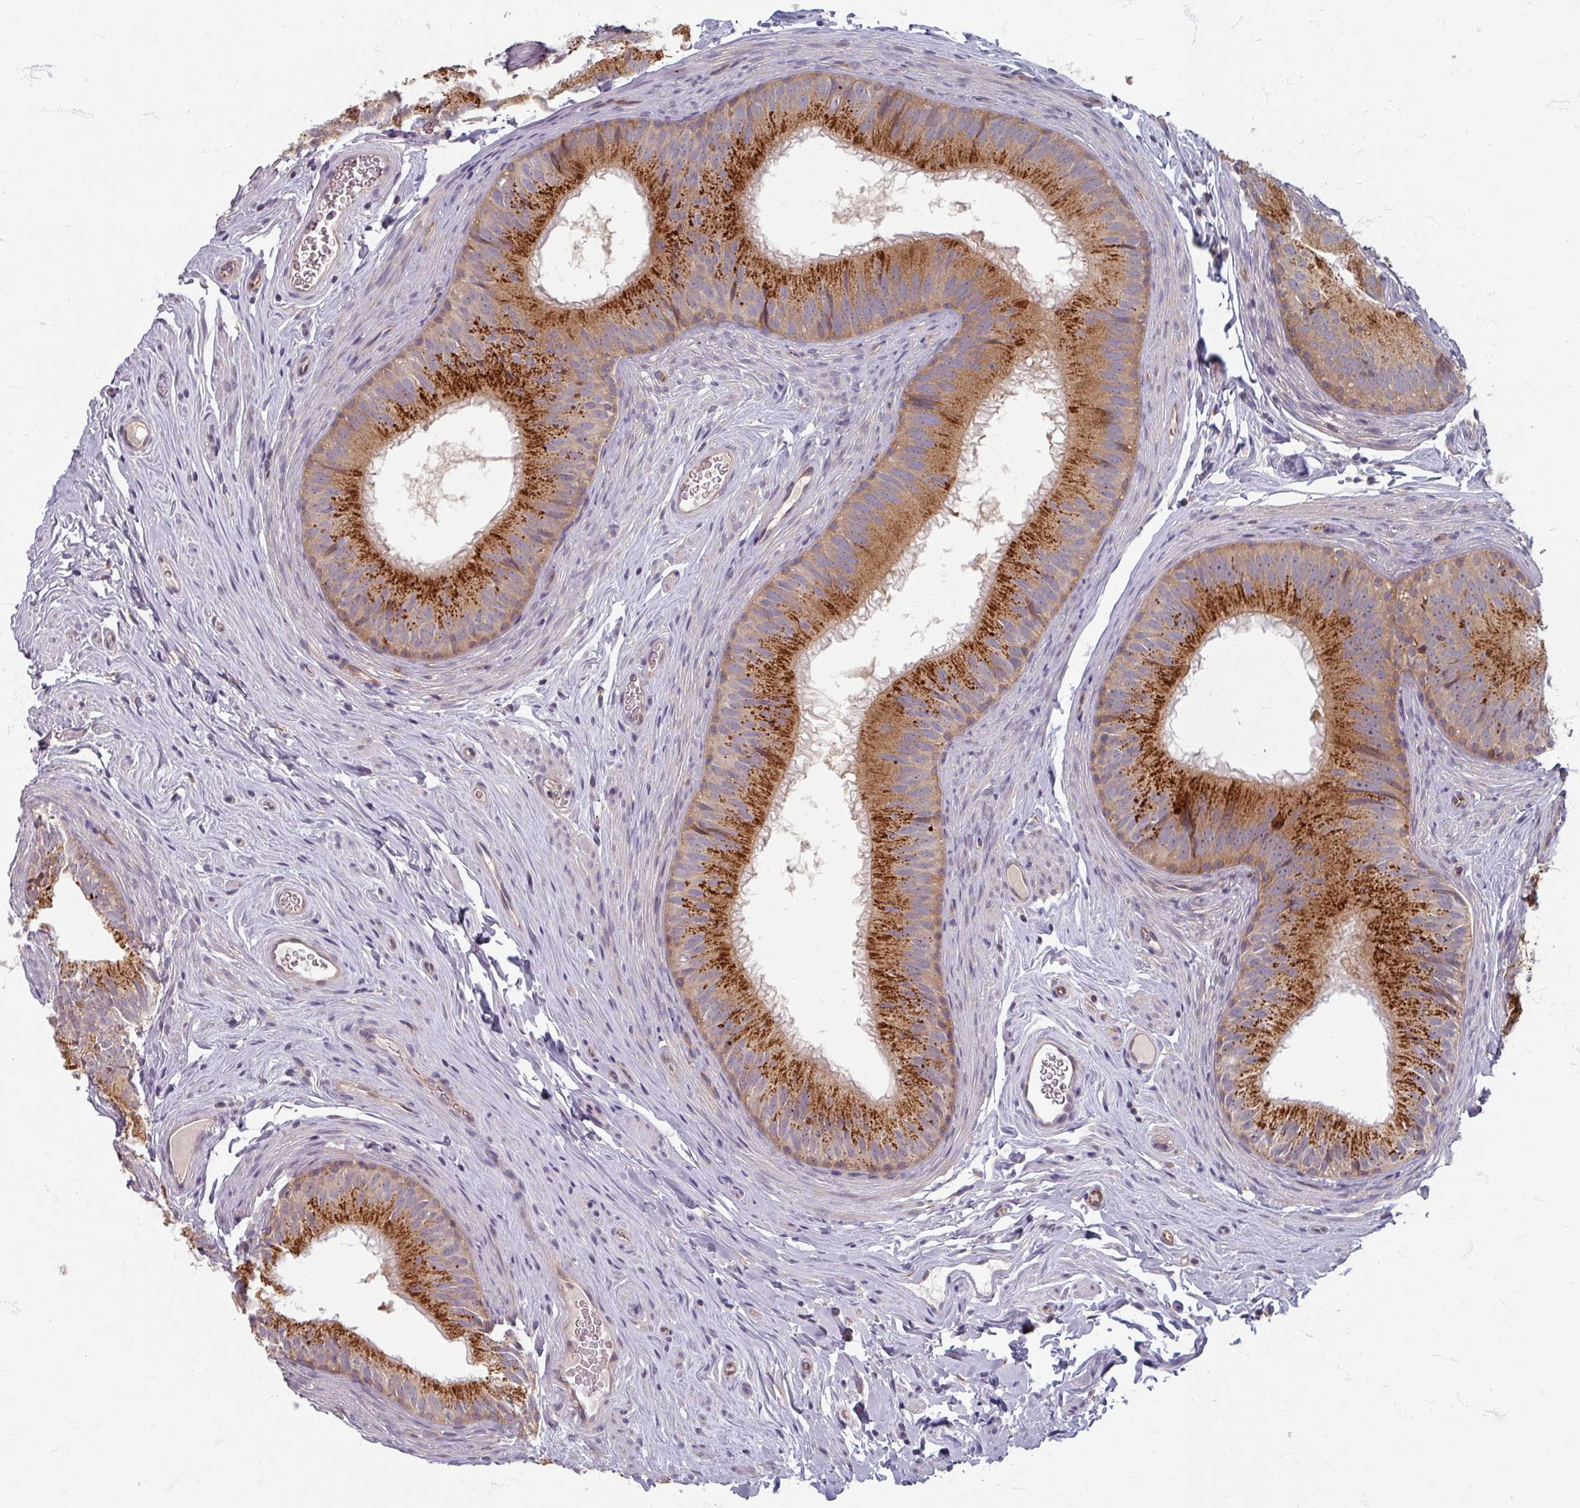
{"staining": {"intensity": "strong", "quantity": "25%-75%", "location": "cytoplasmic/membranous"}, "tissue": "epididymis", "cell_type": "Glandular cells", "image_type": "normal", "snomed": [{"axis": "morphology", "description": "Normal tissue, NOS"}, {"axis": "topography", "description": "Epididymis, spermatic cord, NOS"}], "caption": "The image demonstrates immunohistochemical staining of benign epididymis. There is strong cytoplasmic/membranous expression is identified in approximately 25%-75% of glandular cells. (IHC, brightfield microscopy, high magnification).", "gene": "STAM", "patient": {"sex": "male", "age": 25}}